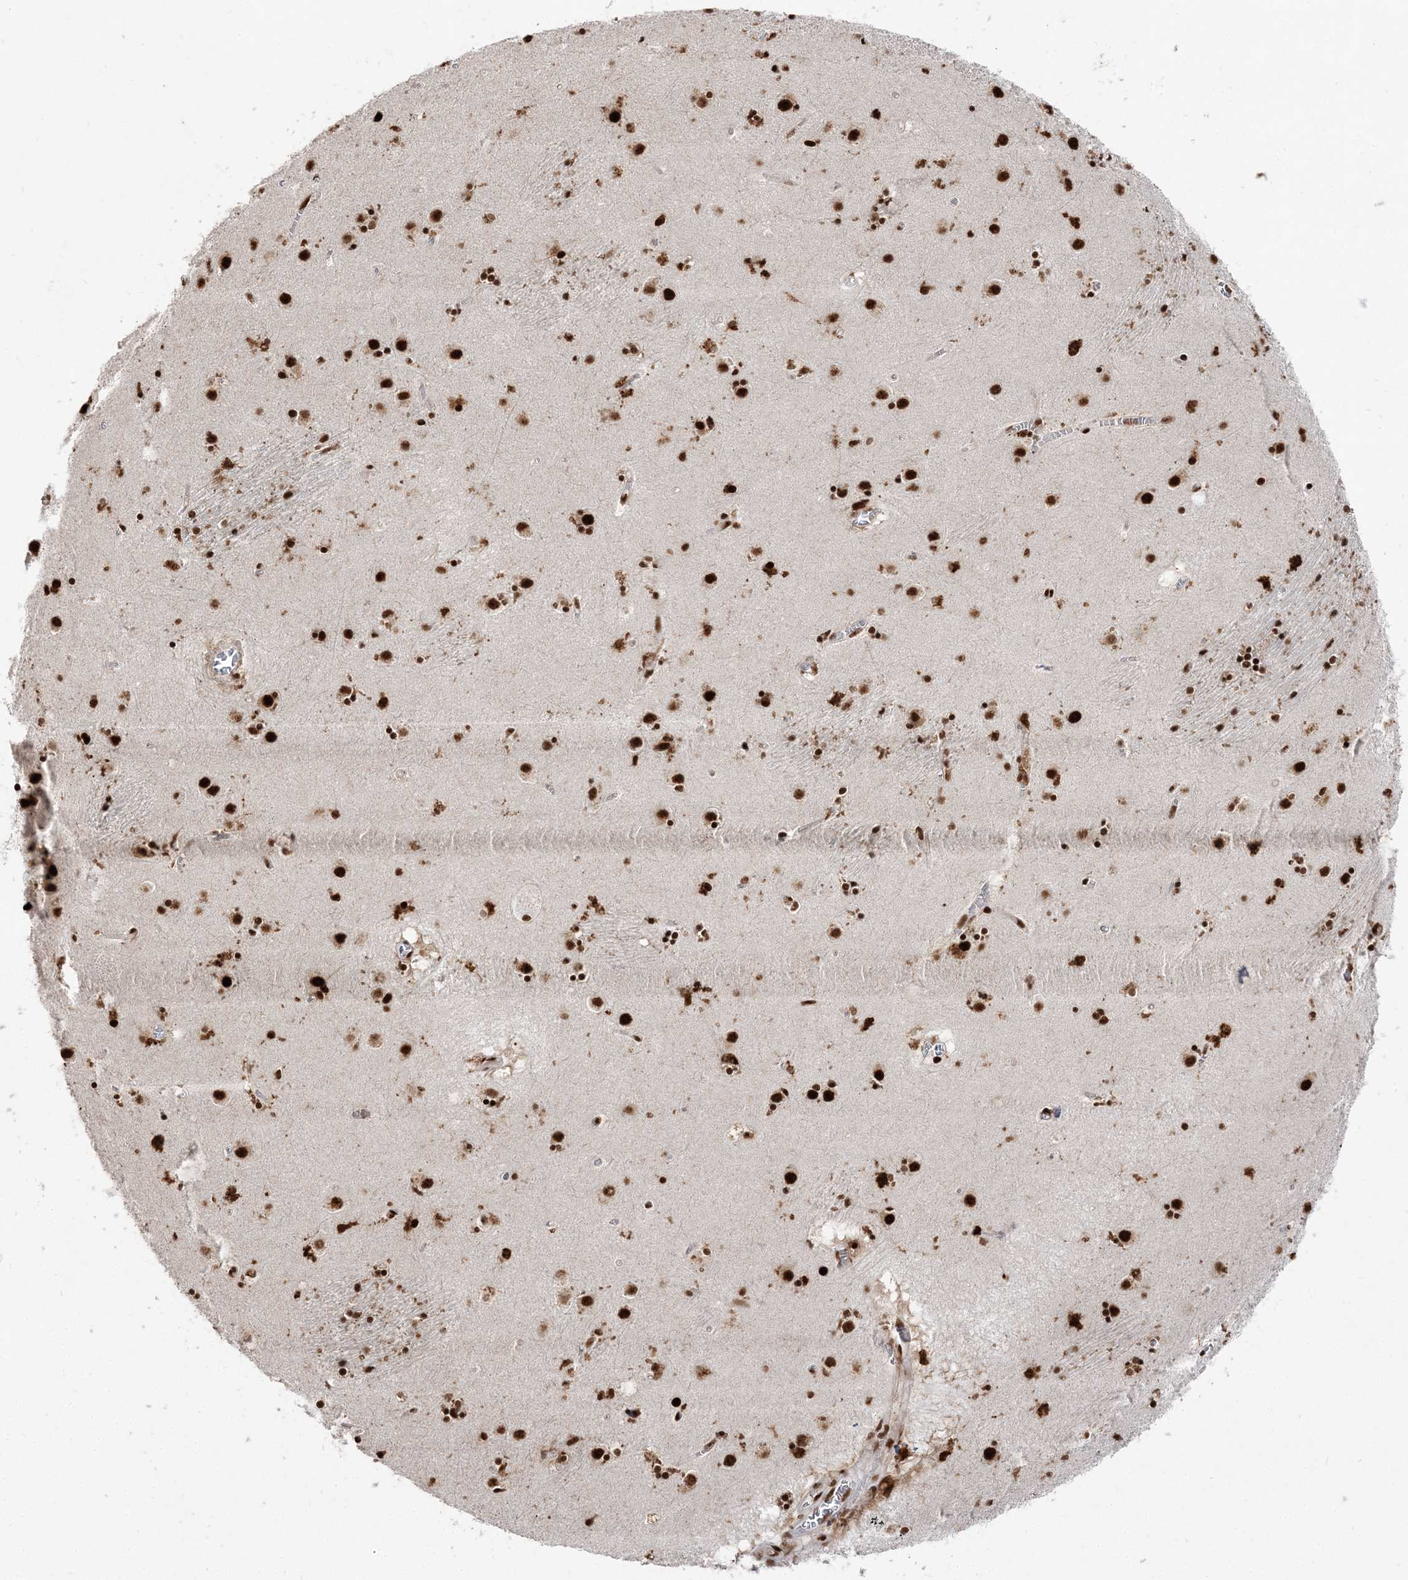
{"staining": {"intensity": "strong", "quantity": ">75%", "location": "nuclear"}, "tissue": "caudate", "cell_type": "Glial cells", "image_type": "normal", "snomed": [{"axis": "morphology", "description": "Normal tissue, NOS"}, {"axis": "topography", "description": "Lateral ventricle wall"}], "caption": "This photomicrograph reveals immunohistochemistry staining of unremarkable caudate, with high strong nuclear positivity in about >75% of glial cells.", "gene": "RBM17", "patient": {"sex": "male", "age": 70}}